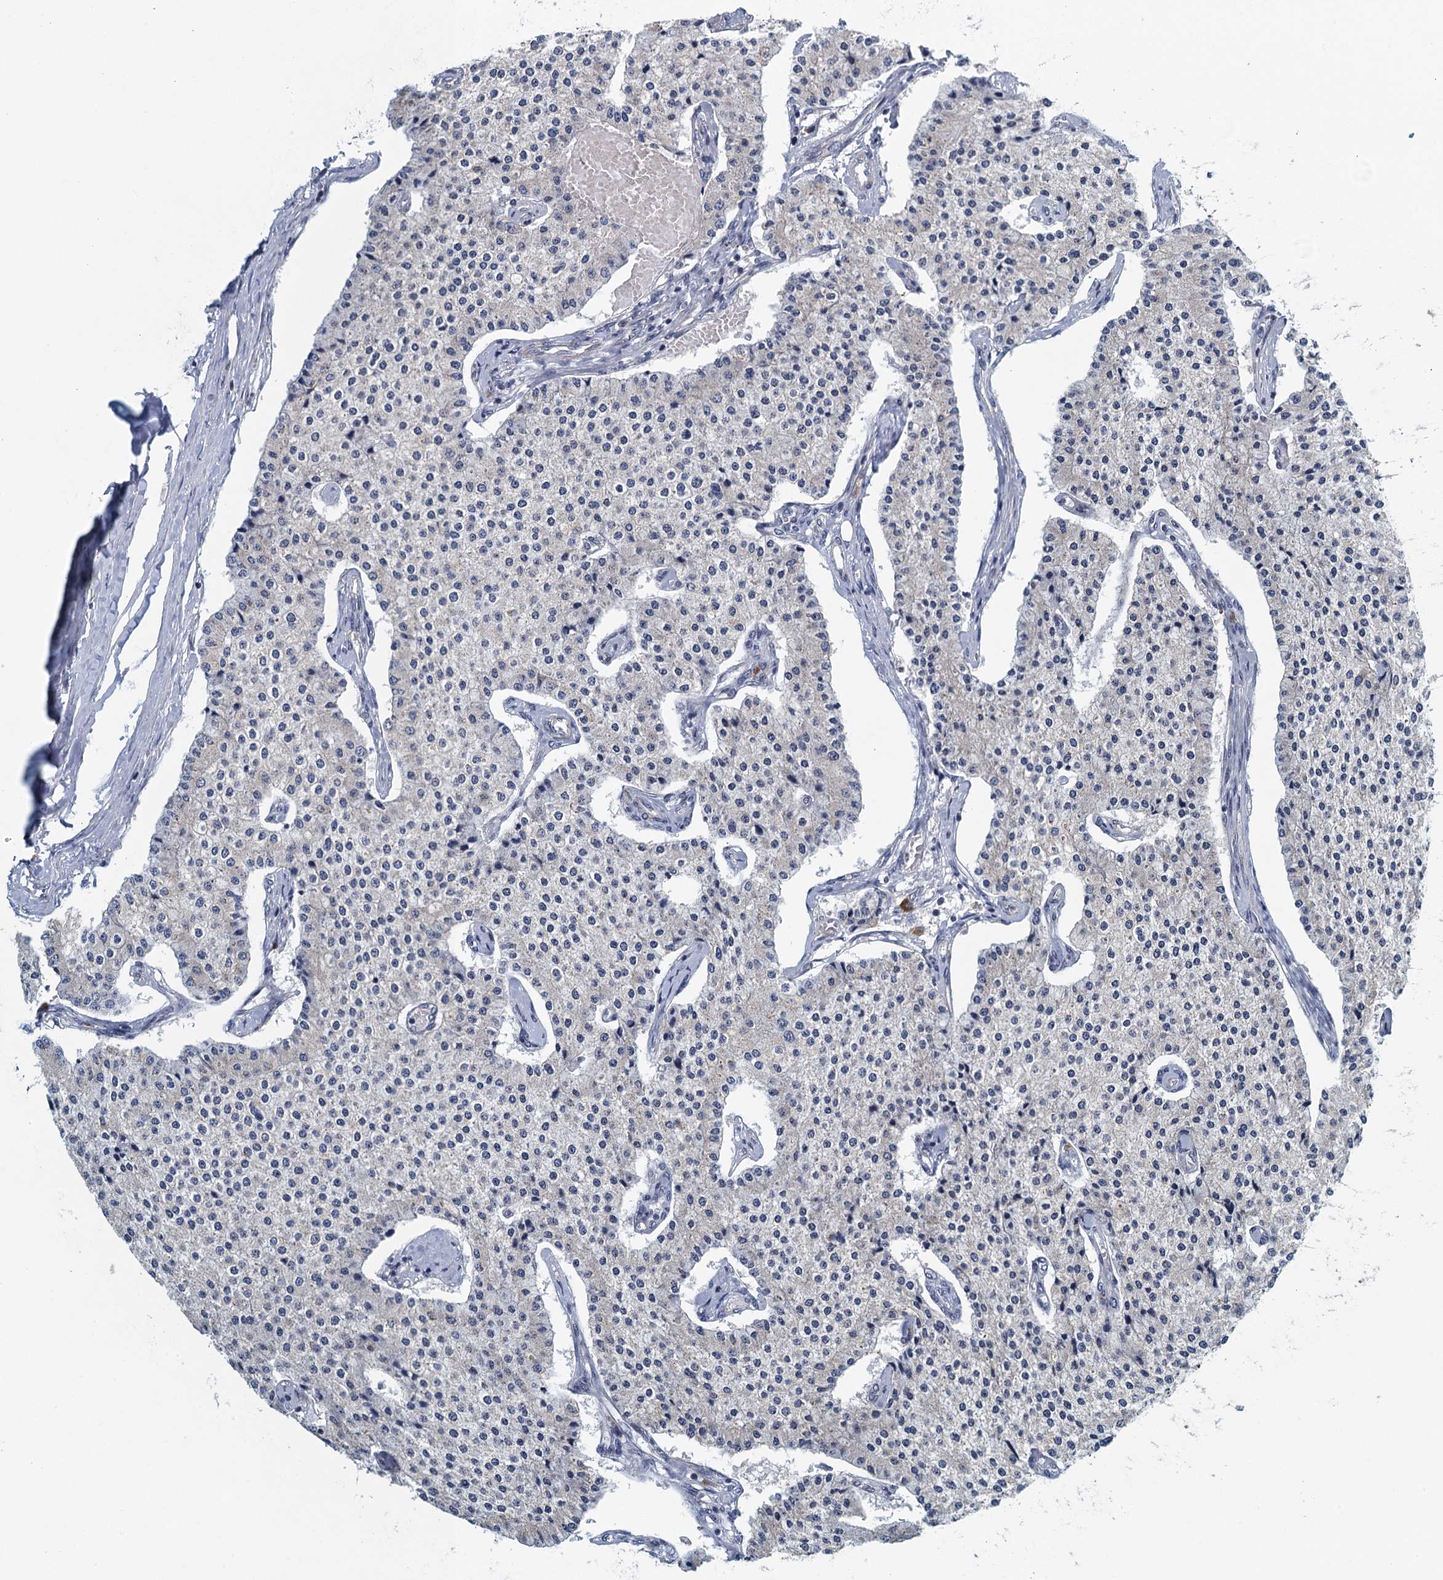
{"staining": {"intensity": "negative", "quantity": "none", "location": "none"}, "tissue": "carcinoid", "cell_type": "Tumor cells", "image_type": "cancer", "snomed": [{"axis": "morphology", "description": "Carcinoid, malignant, NOS"}, {"axis": "topography", "description": "Colon"}], "caption": "Tumor cells are negative for protein expression in human carcinoid. (DAB (3,3'-diaminobenzidine) immunohistochemistry, high magnification).", "gene": "ALG2", "patient": {"sex": "female", "age": 52}}